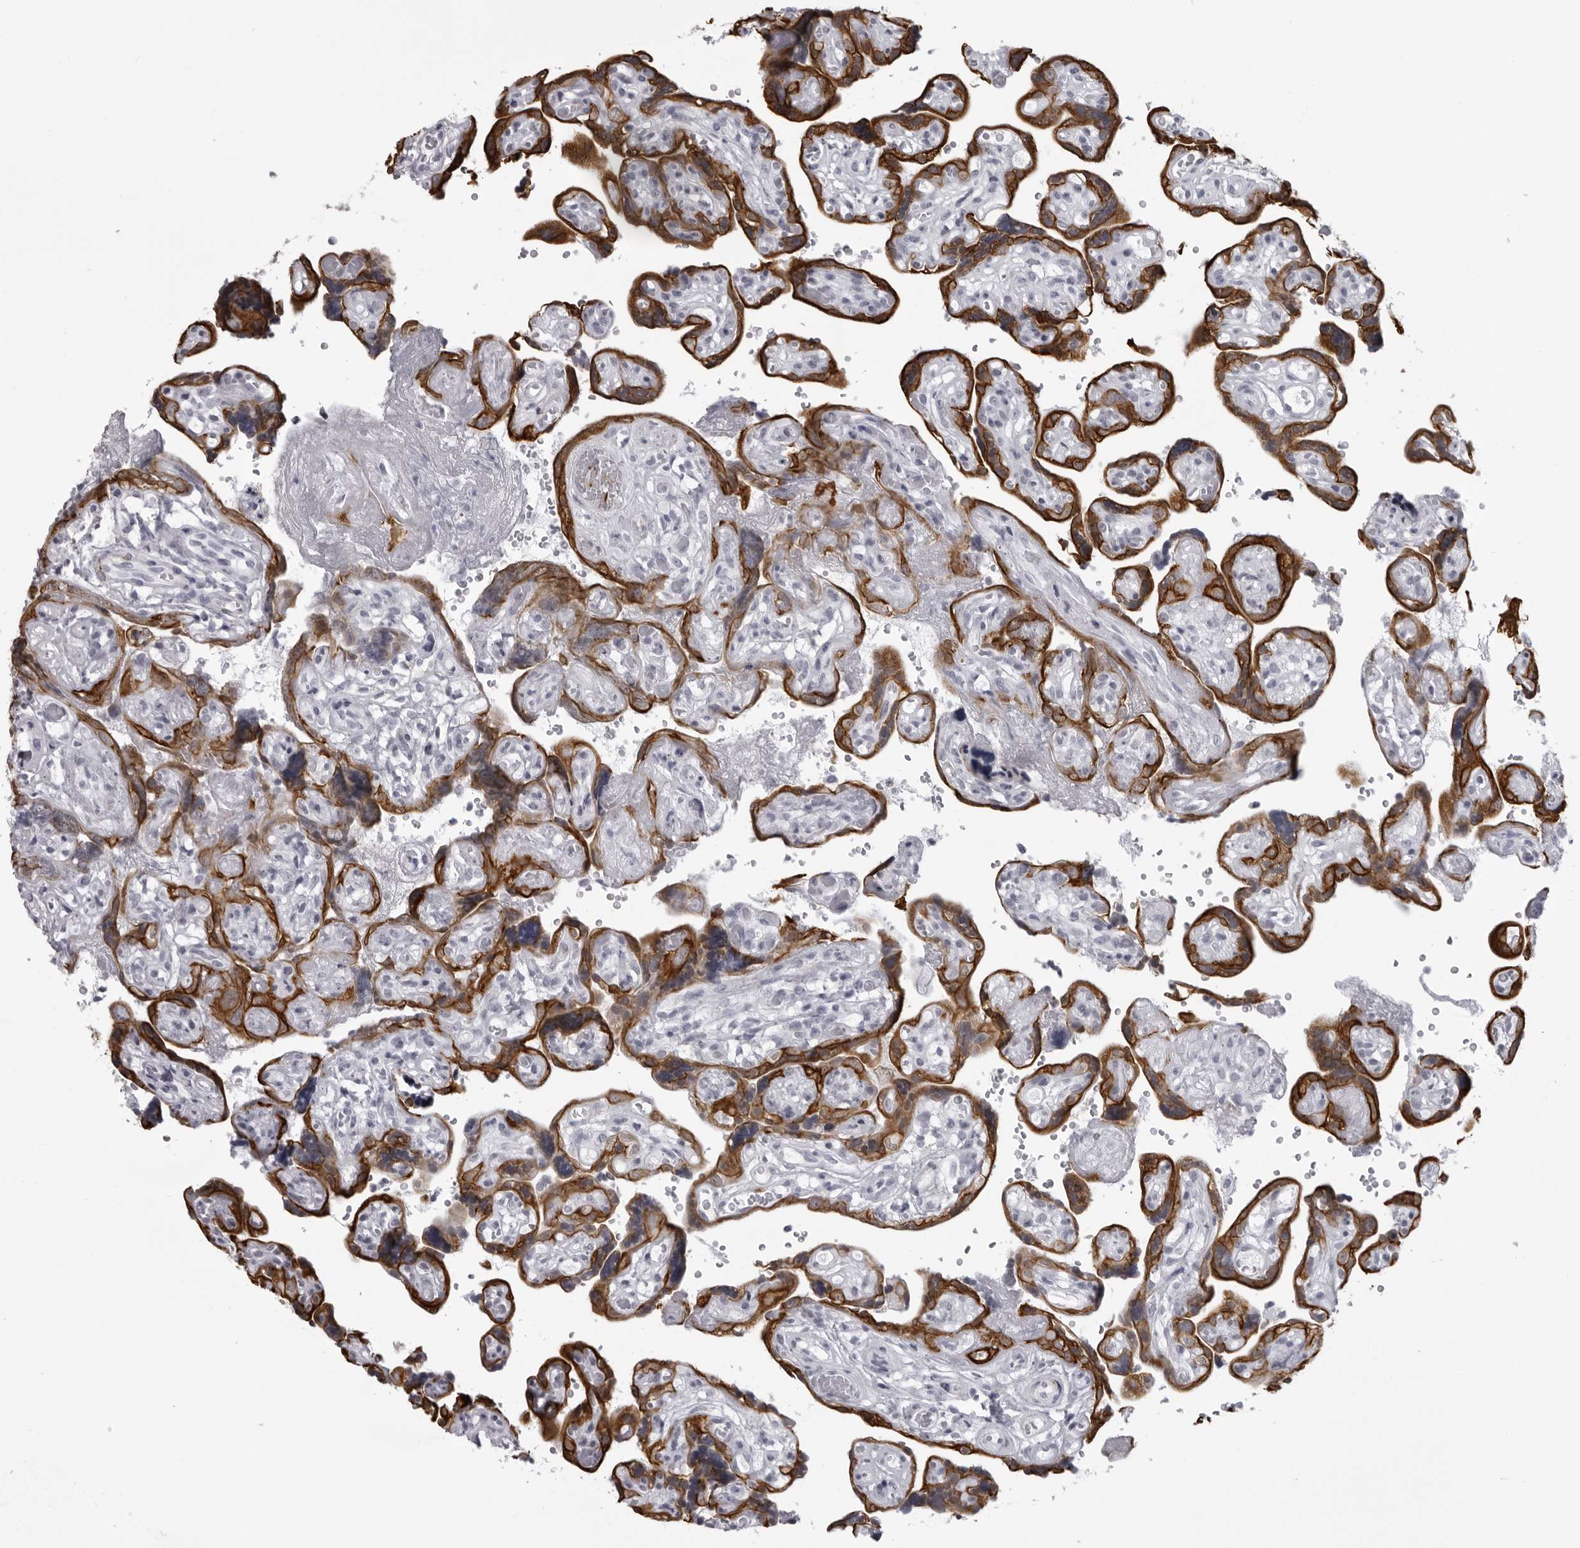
{"staining": {"intensity": "strong", "quantity": ">75%", "location": "cytoplasmic/membranous"}, "tissue": "placenta", "cell_type": "Decidual cells", "image_type": "normal", "snomed": [{"axis": "morphology", "description": "Normal tissue, NOS"}, {"axis": "topography", "description": "Placenta"}], "caption": "This photomicrograph reveals immunohistochemistry (IHC) staining of normal human placenta, with high strong cytoplasmic/membranous positivity in approximately >75% of decidual cells.", "gene": "UROD", "patient": {"sex": "female", "age": 30}}